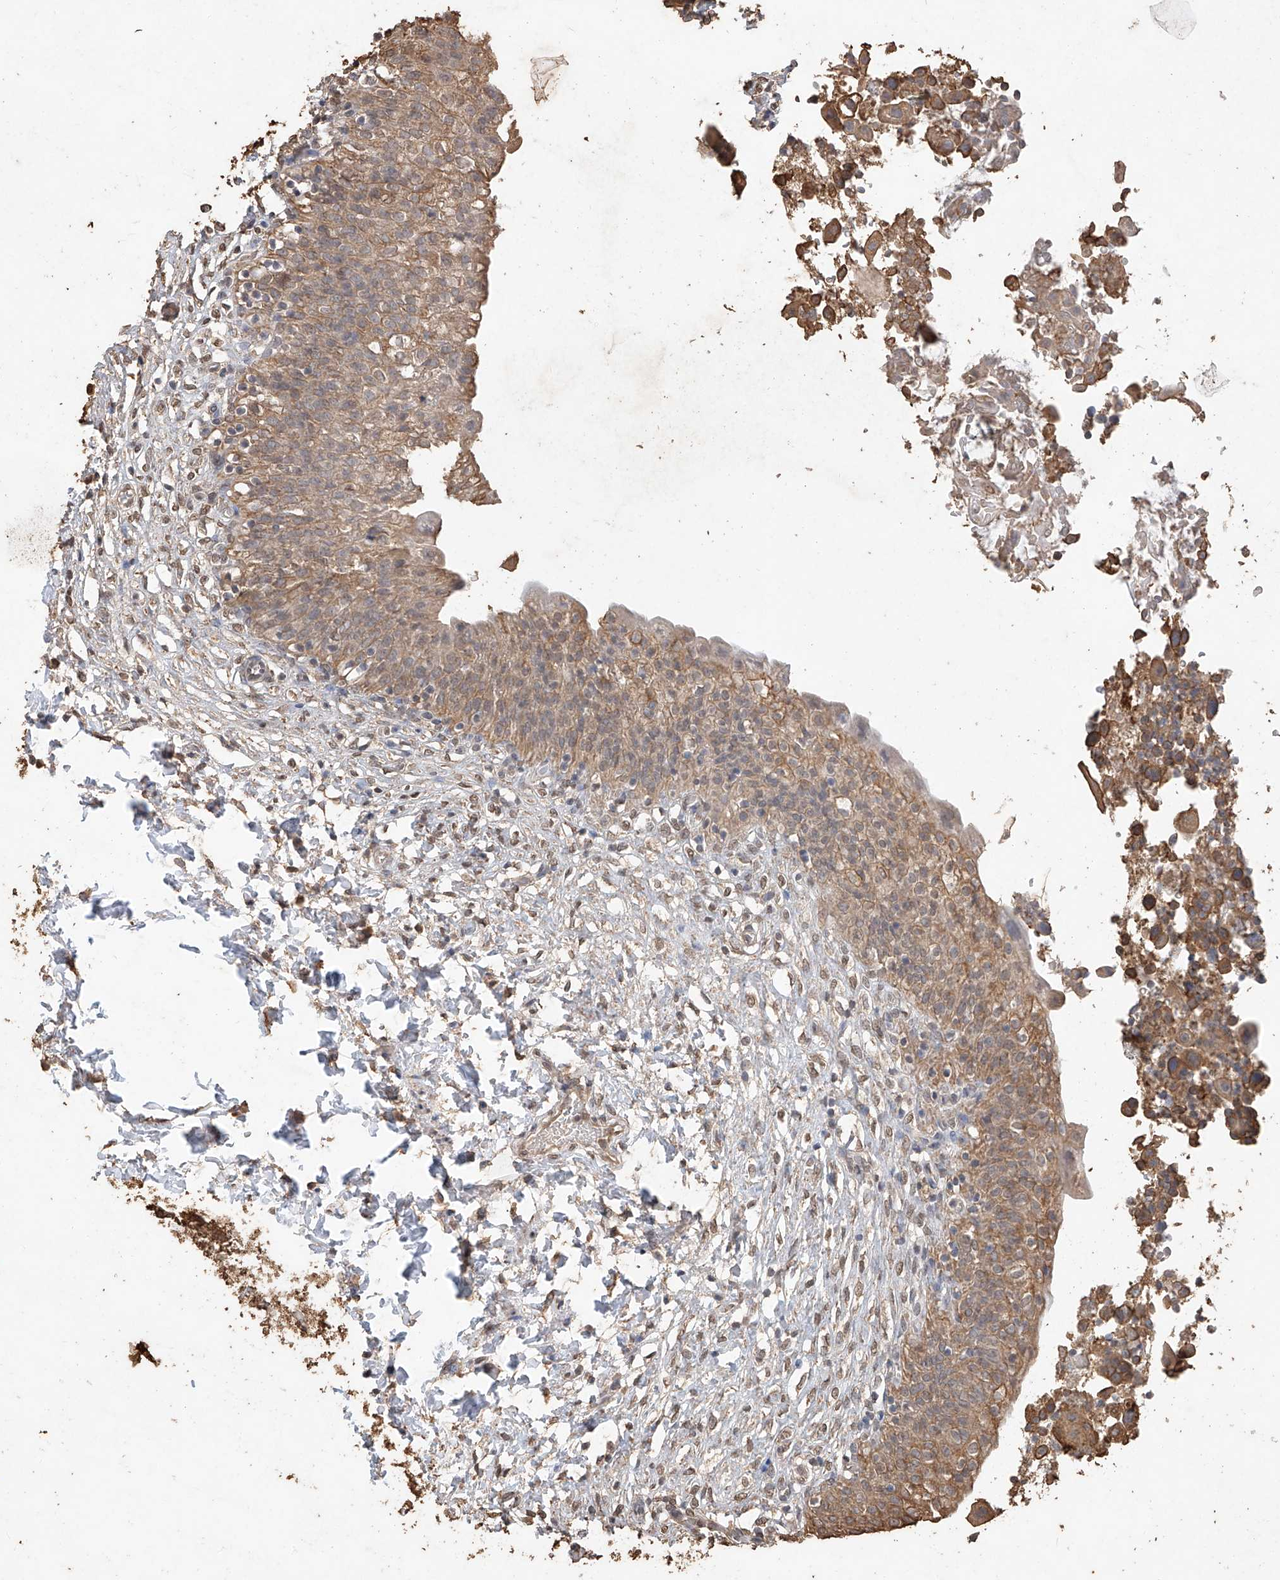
{"staining": {"intensity": "moderate", "quantity": ">75%", "location": "cytoplasmic/membranous"}, "tissue": "urinary bladder", "cell_type": "Urothelial cells", "image_type": "normal", "snomed": [{"axis": "morphology", "description": "Normal tissue, NOS"}, {"axis": "topography", "description": "Urinary bladder"}], "caption": "Immunohistochemical staining of benign human urinary bladder shows medium levels of moderate cytoplasmic/membranous expression in approximately >75% of urothelial cells. The protein is shown in brown color, while the nuclei are stained blue.", "gene": "ELOVL1", "patient": {"sex": "male", "age": 55}}